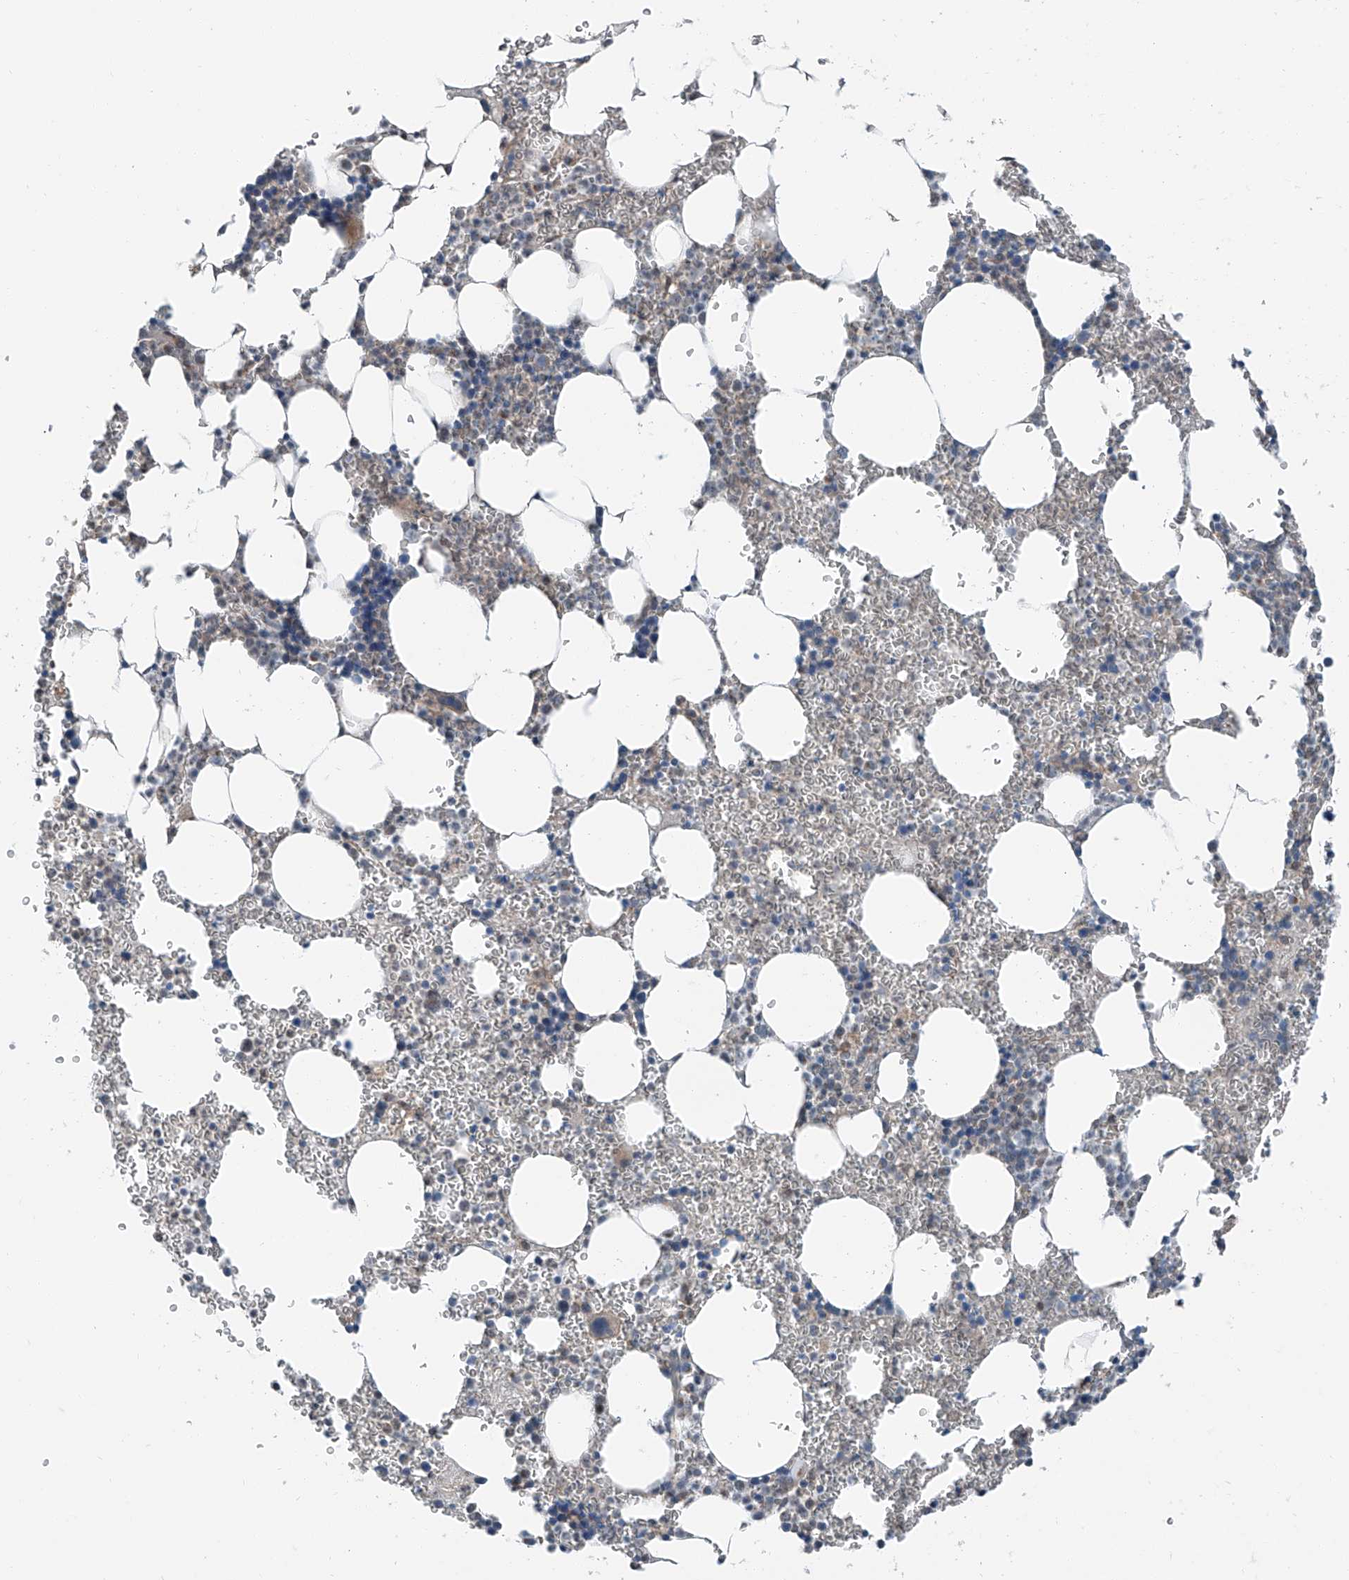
{"staining": {"intensity": "negative", "quantity": "none", "location": "none"}, "tissue": "bone marrow", "cell_type": "Hematopoietic cells", "image_type": "normal", "snomed": [{"axis": "morphology", "description": "Normal tissue, NOS"}, {"axis": "topography", "description": "Bone marrow"}], "caption": "An immunohistochemistry image of normal bone marrow is shown. There is no staining in hematopoietic cells of bone marrow. Brightfield microscopy of immunohistochemistry stained with DAB (3,3'-diaminobenzidine) (brown) and hematoxylin (blue), captured at high magnification.", "gene": "HSPA6", "patient": {"sex": "female", "age": 78}}